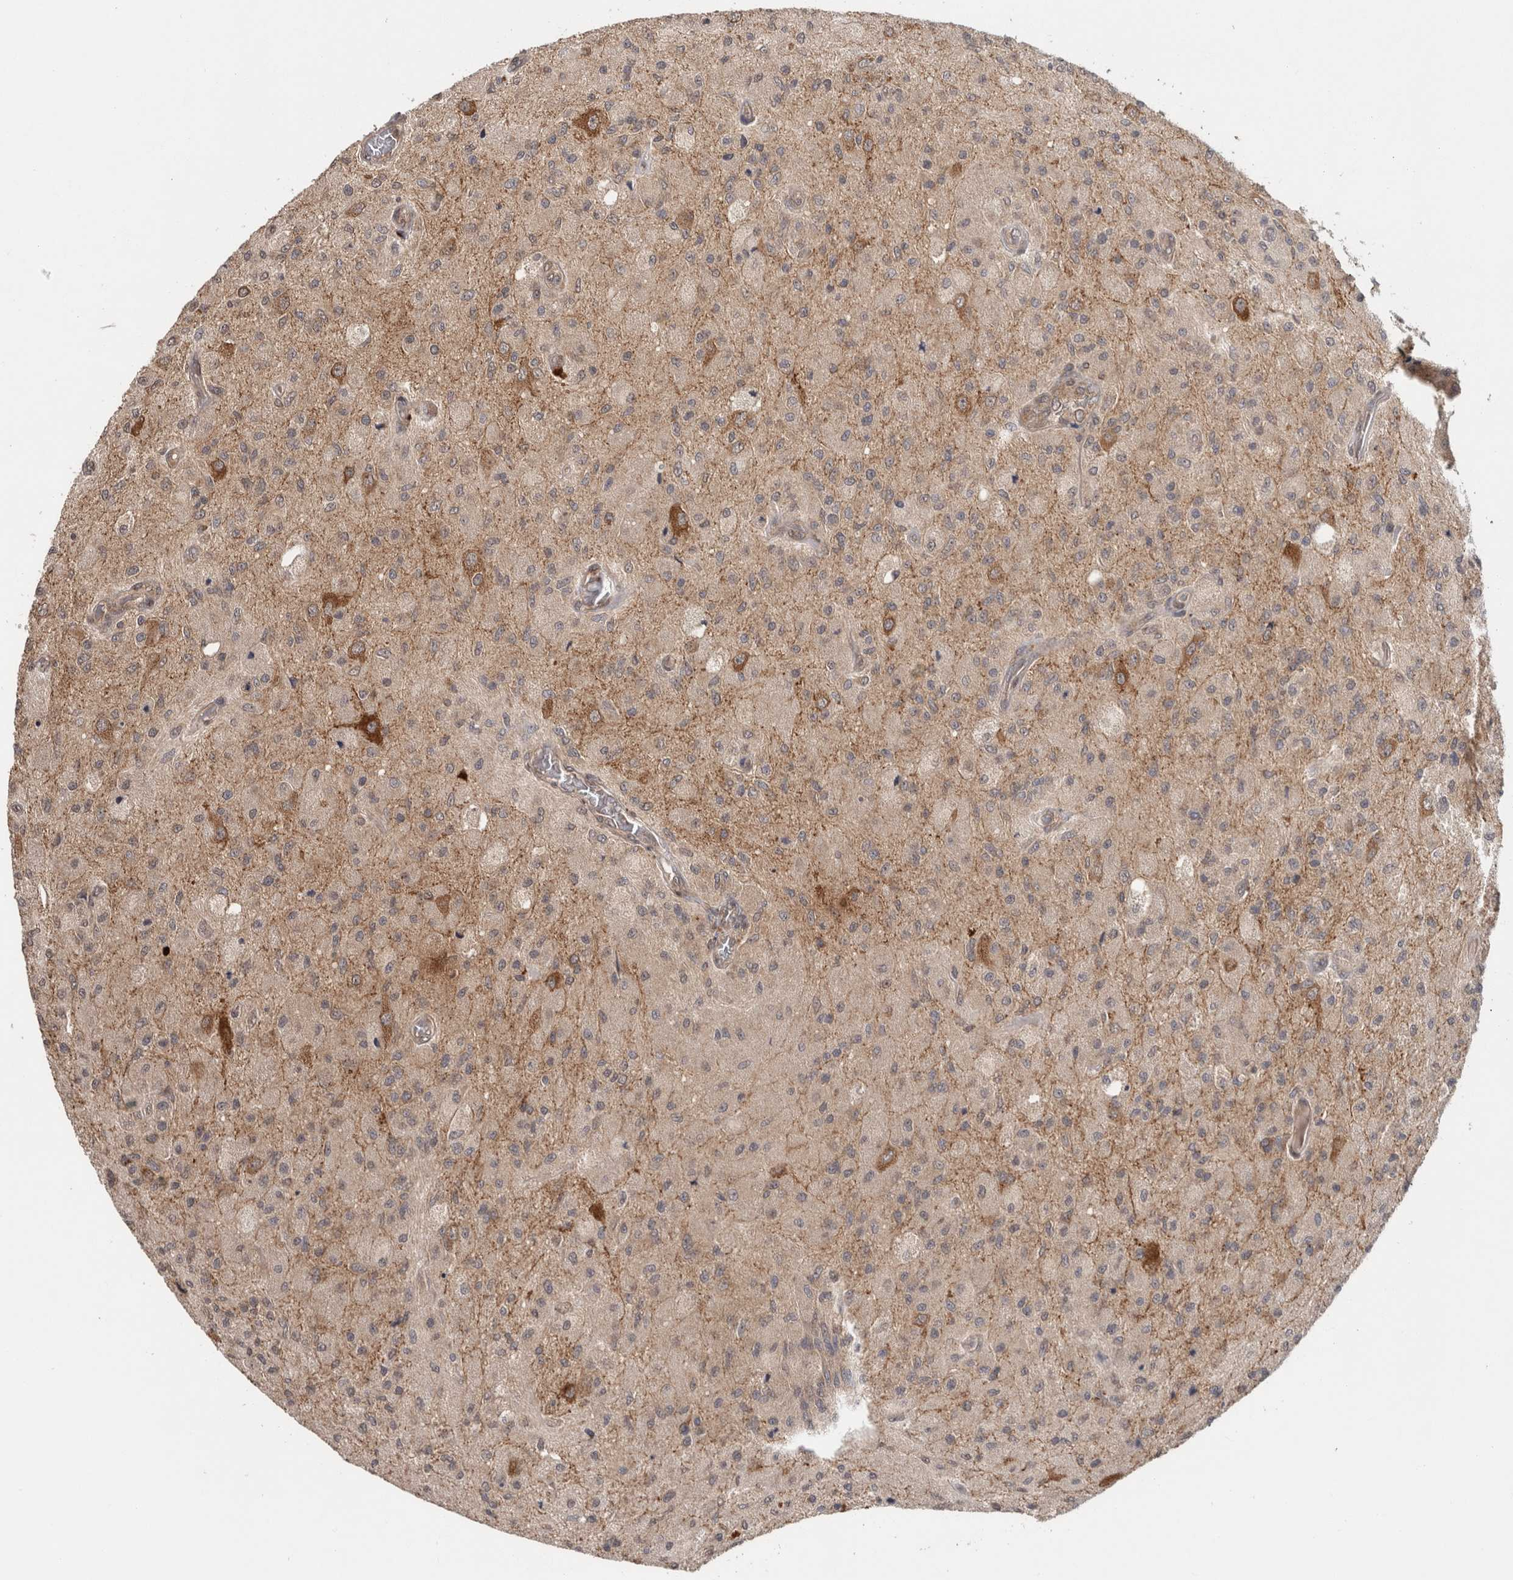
{"staining": {"intensity": "weak", "quantity": "<25%", "location": "cytoplasmic/membranous"}, "tissue": "glioma", "cell_type": "Tumor cells", "image_type": "cancer", "snomed": [{"axis": "morphology", "description": "Normal tissue, NOS"}, {"axis": "morphology", "description": "Glioma, malignant, High grade"}, {"axis": "topography", "description": "Cerebral cortex"}], "caption": "A photomicrograph of glioma stained for a protein reveals no brown staining in tumor cells. (Immunohistochemistry, brightfield microscopy, high magnification).", "gene": "HMOX2", "patient": {"sex": "male", "age": 77}}